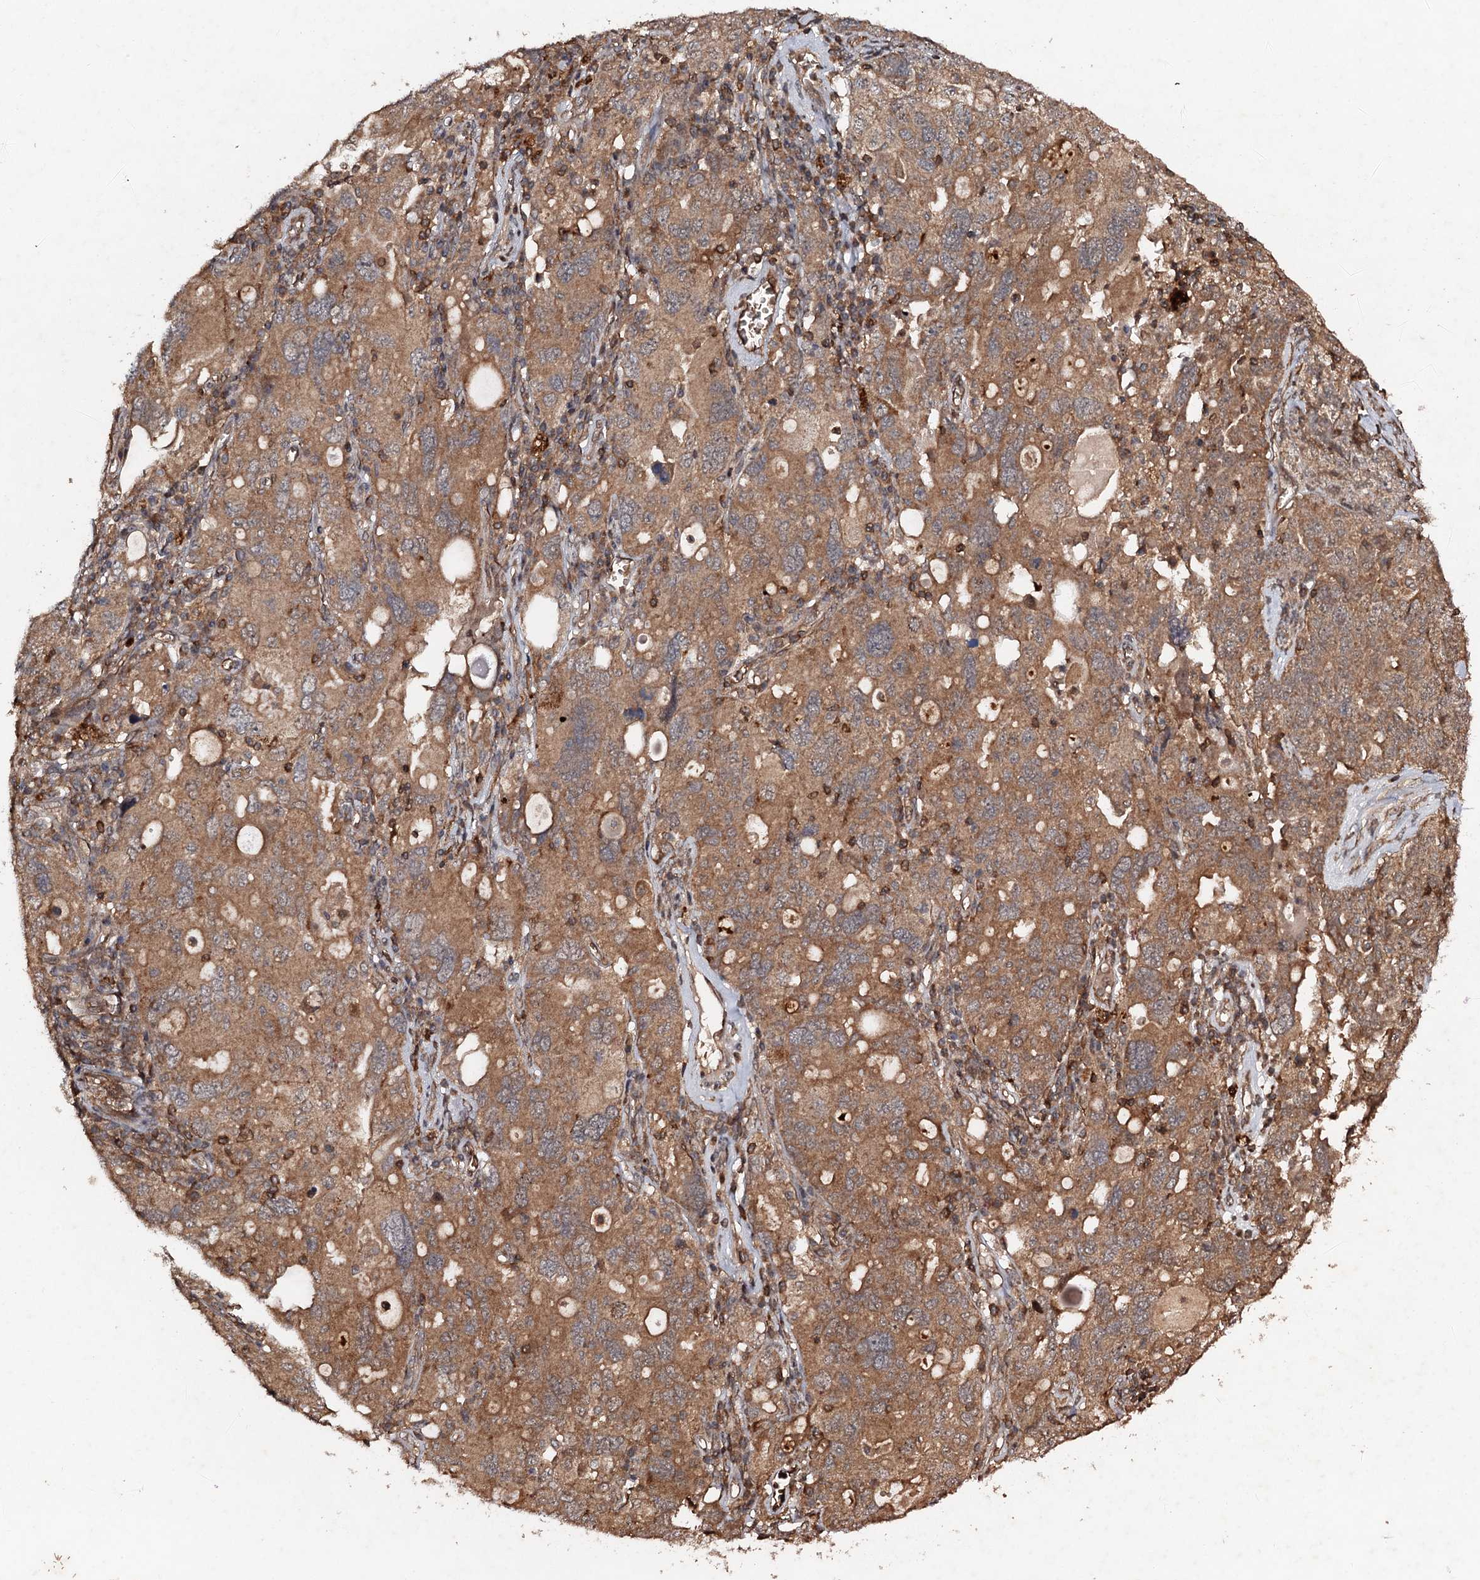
{"staining": {"intensity": "moderate", "quantity": ">75%", "location": "cytoplasmic/membranous"}, "tissue": "ovarian cancer", "cell_type": "Tumor cells", "image_type": "cancer", "snomed": [{"axis": "morphology", "description": "Carcinoma, endometroid"}, {"axis": "topography", "description": "Ovary"}], "caption": "Immunohistochemistry histopathology image of neoplastic tissue: endometroid carcinoma (ovarian) stained using IHC demonstrates medium levels of moderate protein expression localized specifically in the cytoplasmic/membranous of tumor cells, appearing as a cytoplasmic/membranous brown color.", "gene": "ADGRG3", "patient": {"sex": "female", "age": 62}}